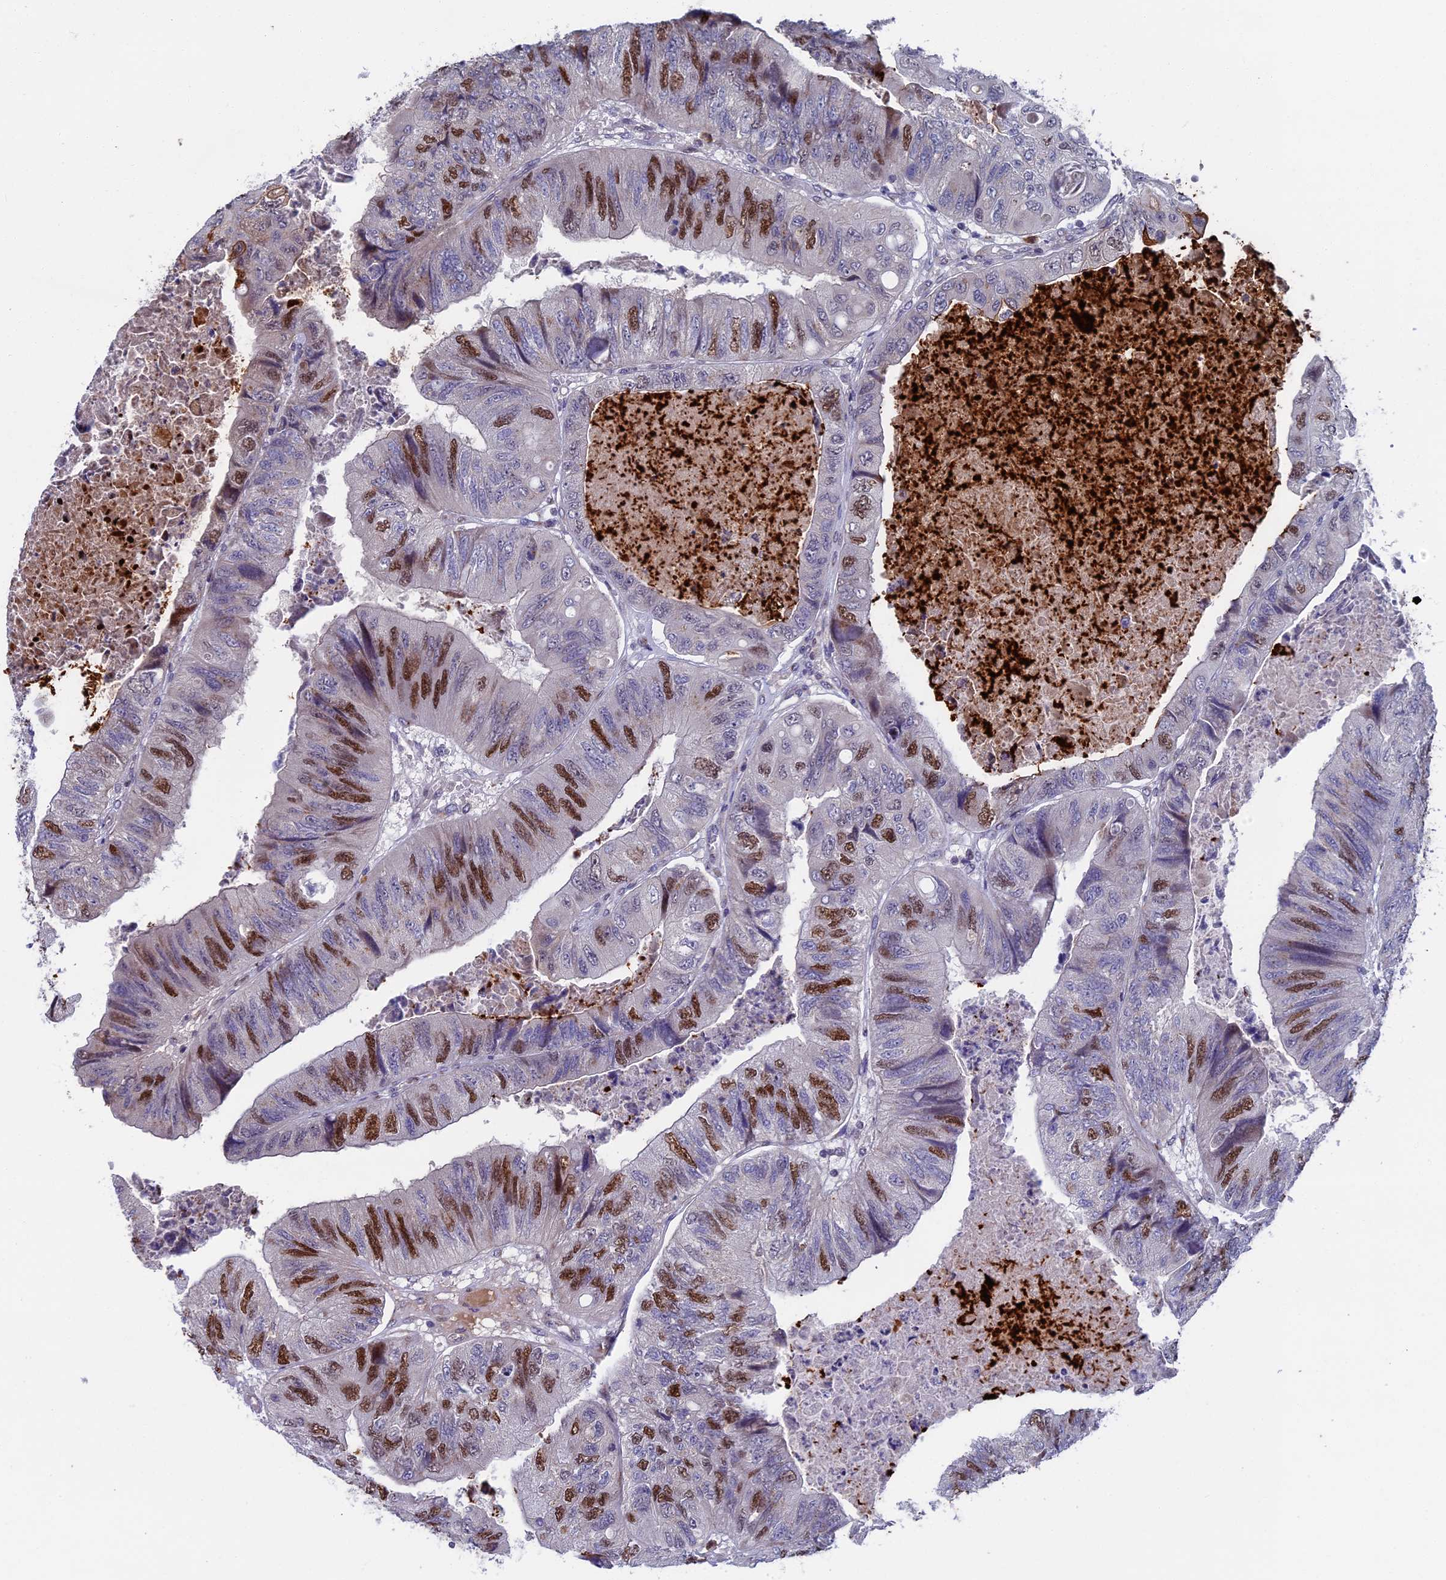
{"staining": {"intensity": "strong", "quantity": "<25%", "location": "nuclear"}, "tissue": "colorectal cancer", "cell_type": "Tumor cells", "image_type": "cancer", "snomed": [{"axis": "morphology", "description": "Adenocarcinoma, NOS"}, {"axis": "topography", "description": "Rectum"}], "caption": "Adenocarcinoma (colorectal) stained for a protein exhibits strong nuclear positivity in tumor cells.", "gene": "LIG1", "patient": {"sex": "male", "age": 63}}